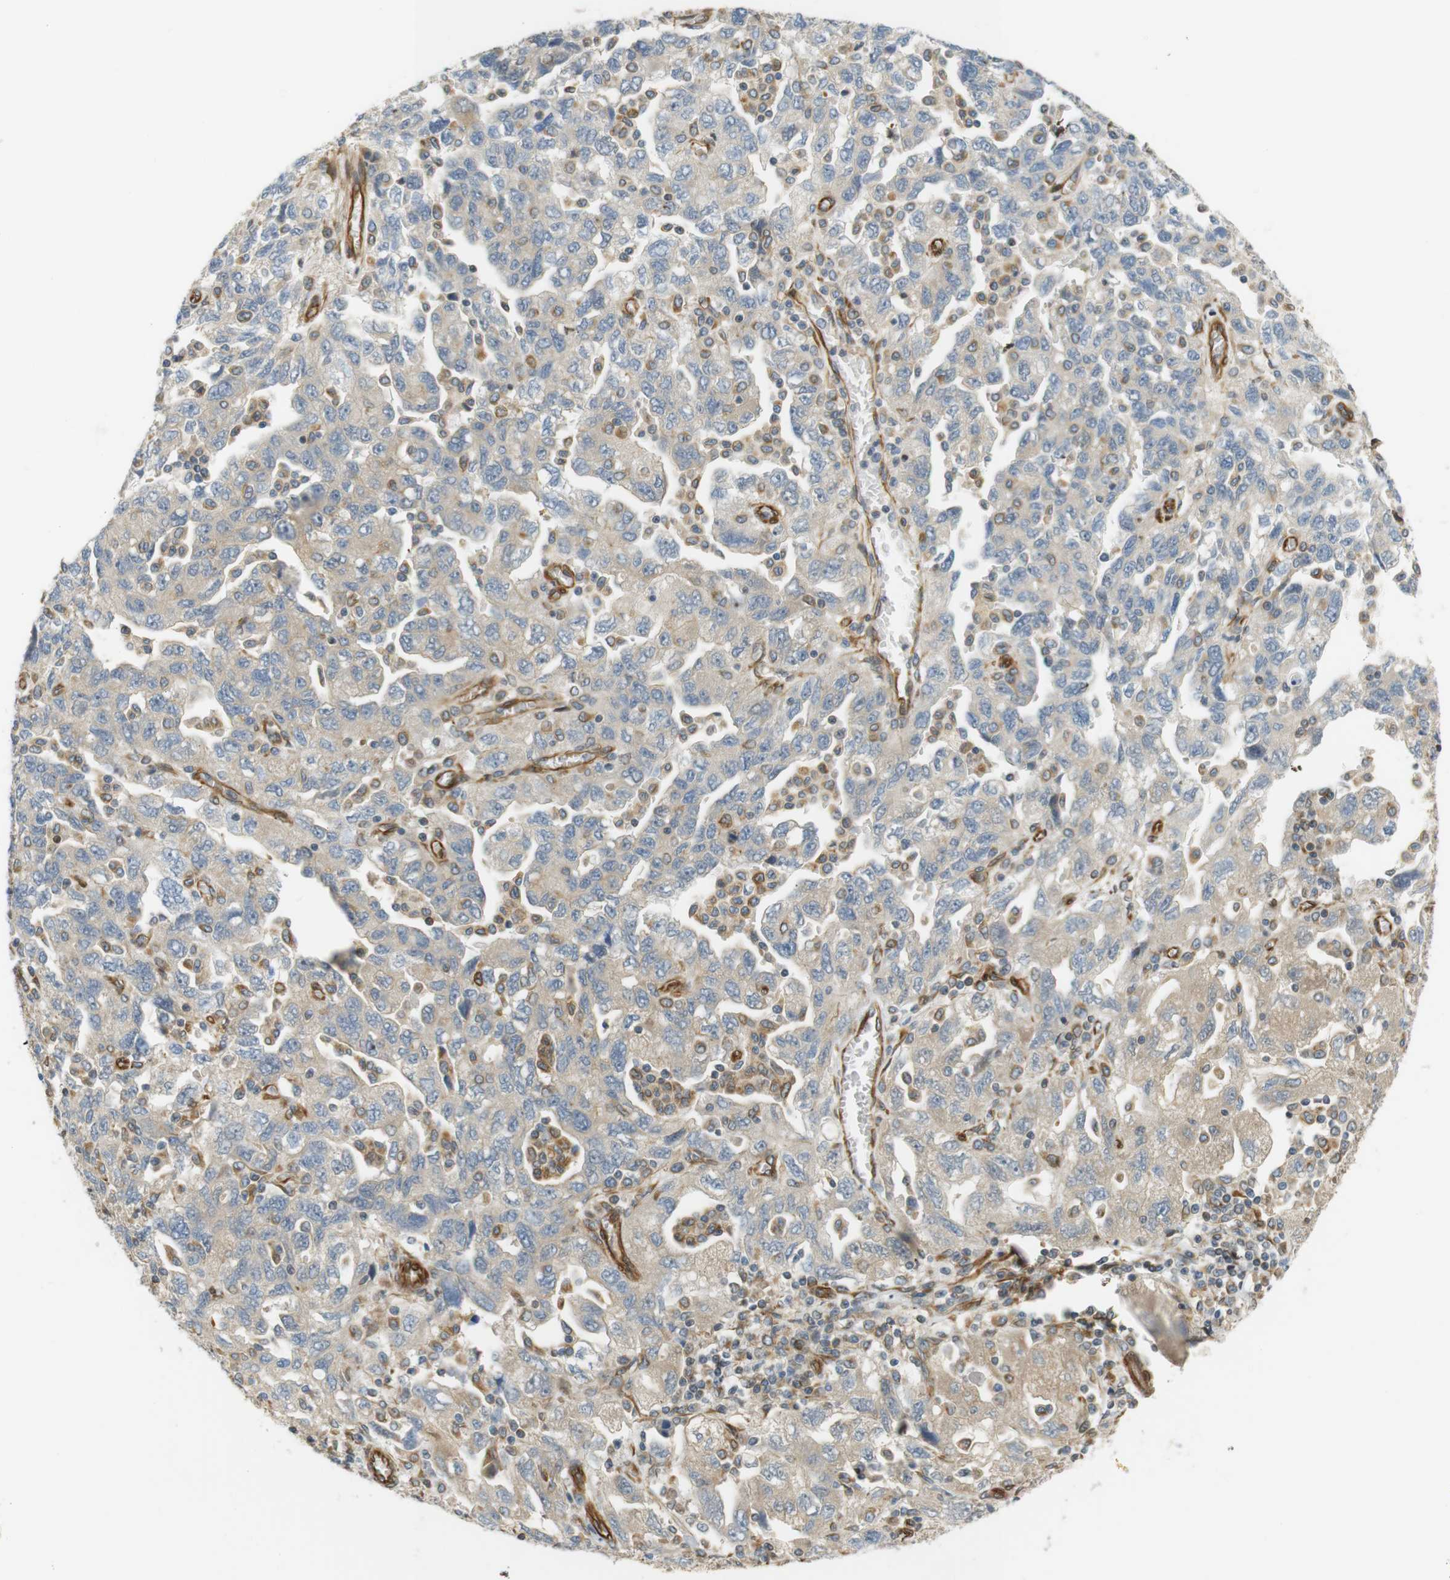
{"staining": {"intensity": "weak", "quantity": "<25%", "location": "cytoplasmic/membranous"}, "tissue": "ovarian cancer", "cell_type": "Tumor cells", "image_type": "cancer", "snomed": [{"axis": "morphology", "description": "Carcinoma, NOS"}, {"axis": "morphology", "description": "Cystadenocarcinoma, serous, NOS"}, {"axis": "topography", "description": "Ovary"}], "caption": "Immunohistochemistry image of ovarian serous cystadenocarcinoma stained for a protein (brown), which shows no positivity in tumor cells. (DAB IHC visualized using brightfield microscopy, high magnification).", "gene": "CYTH3", "patient": {"sex": "female", "age": 69}}